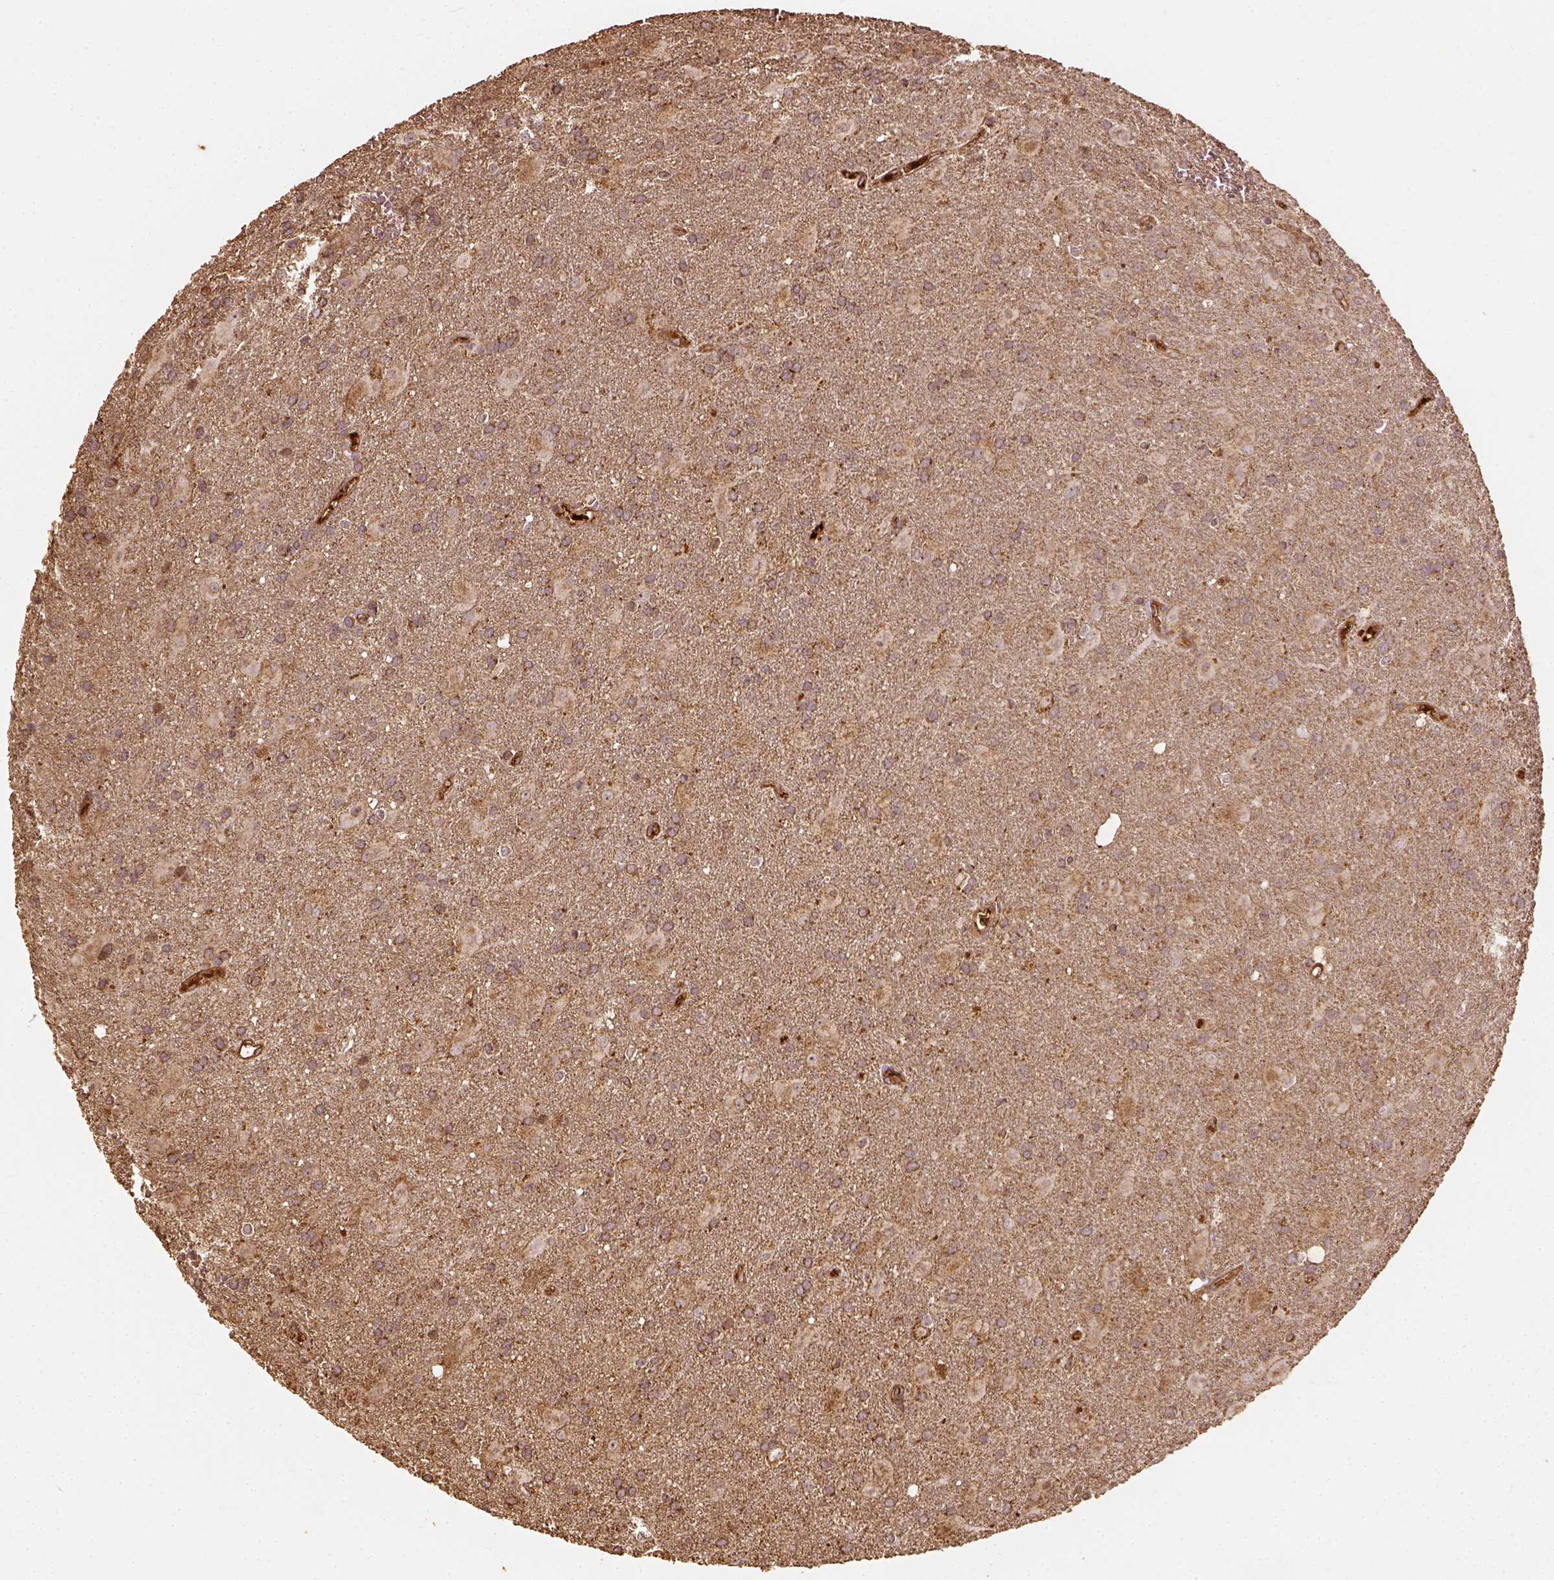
{"staining": {"intensity": "moderate", "quantity": ">75%", "location": "cytoplasmic/membranous"}, "tissue": "glioma", "cell_type": "Tumor cells", "image_type": "cancer", "snomed": [{"axis": "morphology", "description": "Glioma, malignant, Low grade"}, {"axis": "topography", "description": "Brain"}], "caption": "Brown immunohistochemical staining in human glioma reveals moderate cytoplasmic/membranous staining in approximately >75% of tumor cells.", "gene": "VEGFA", "patient": {"sex": "male", "age": 58}}